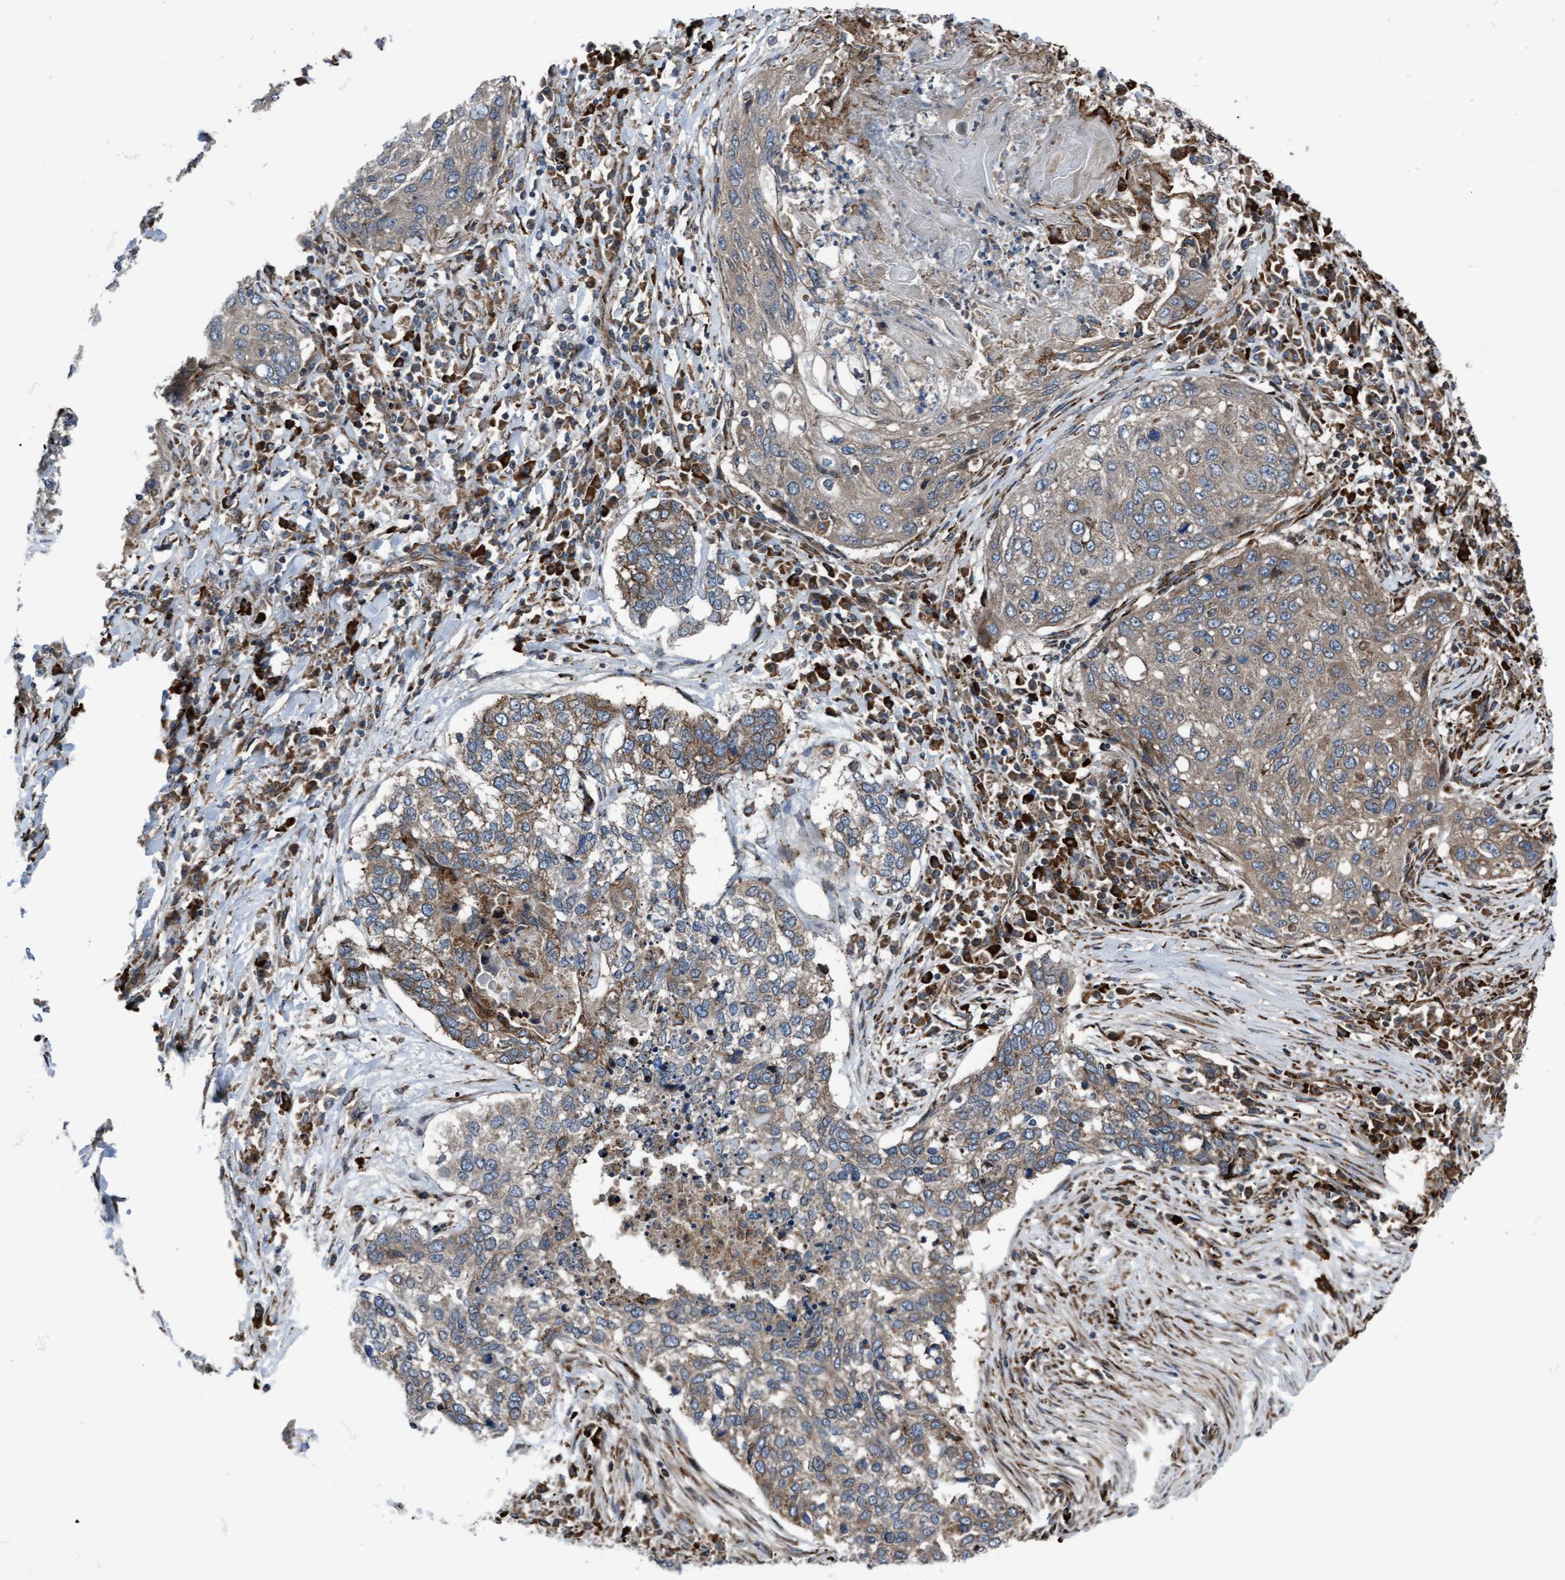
{"staining": {"intensity": "weak", "quantity": "25%-75%", "location": "cytoplasmic/membranous"}, "tissue": "lung cancer", "cell_type": "Tumor cells", "image_type": "cancer", "snomed": [{"axis": "morphology", "description": "Squamous cell carcinoma, NOS"}, {"axis": "topography", "description": "Lung"}], "caption": "Weak cytoplasmic/membranous protein expression is present in about 25%-75% of tumor cells in lung squamous cell carcinoma.", "gene": "RAP1GAP2", "patient": {"sex": "female", "age": 63}}